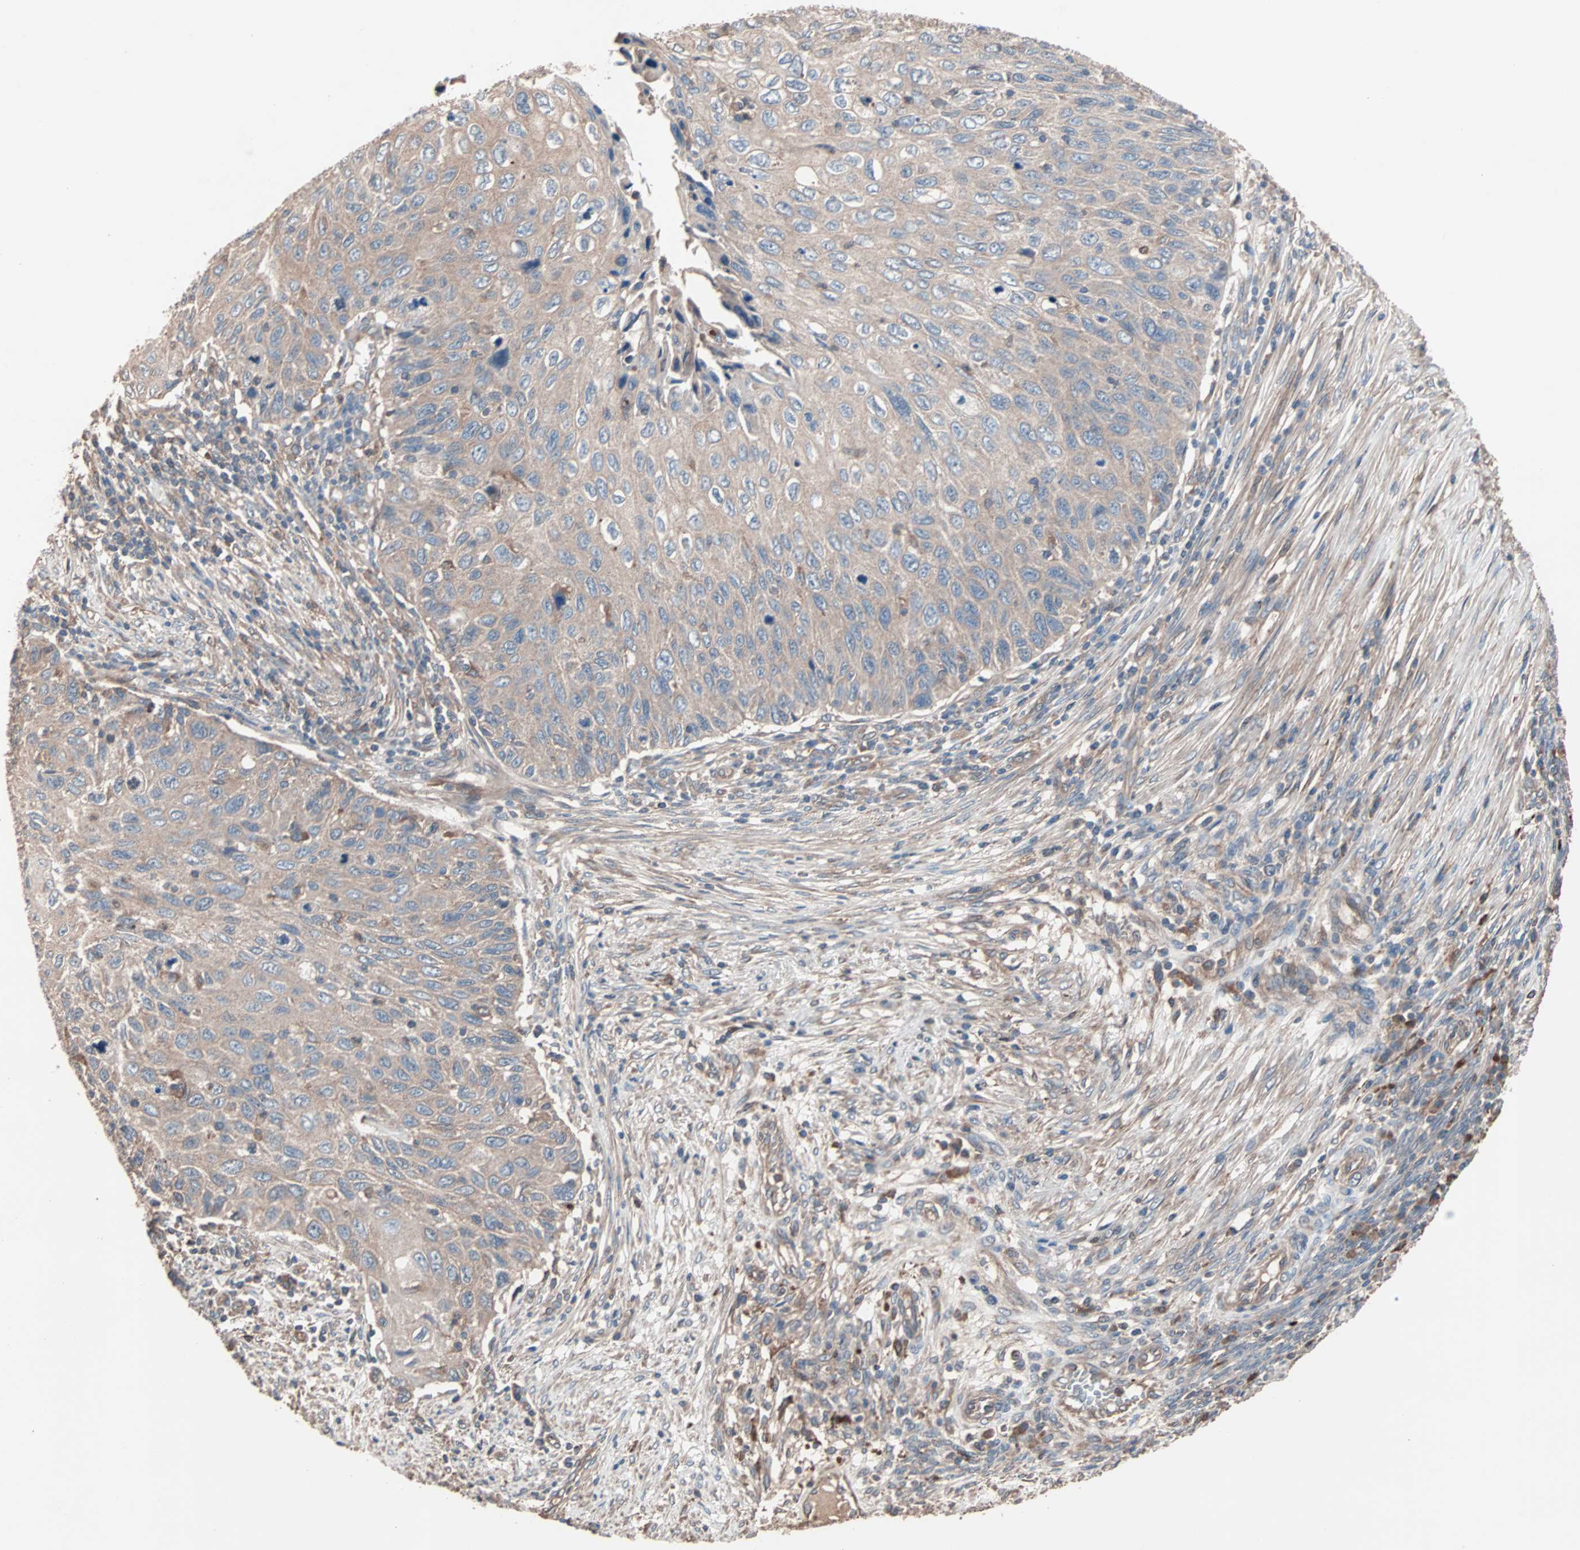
{"staining": {"intensity": "weak", "quantity": ">75%", "location": "cytoplasmic/membranous"}, "tissue": "cervical cancer", "cell_type": "Tumor cells", "image_type": "cancer", "snomed": [{"axis": "morphology", "description": "Squamous cell carcinoma, NOS"}, {"axis": "topography", "description": "Cervix"}], "caption": "Human squamous cell carcinoma (cervical) stained for a protein (brown) shows weak cytoplasmic/membranous positive expression in about >75% of tumor cells.", "gene": "ATG7", "patient": {"sex": "female", "age": 70}}